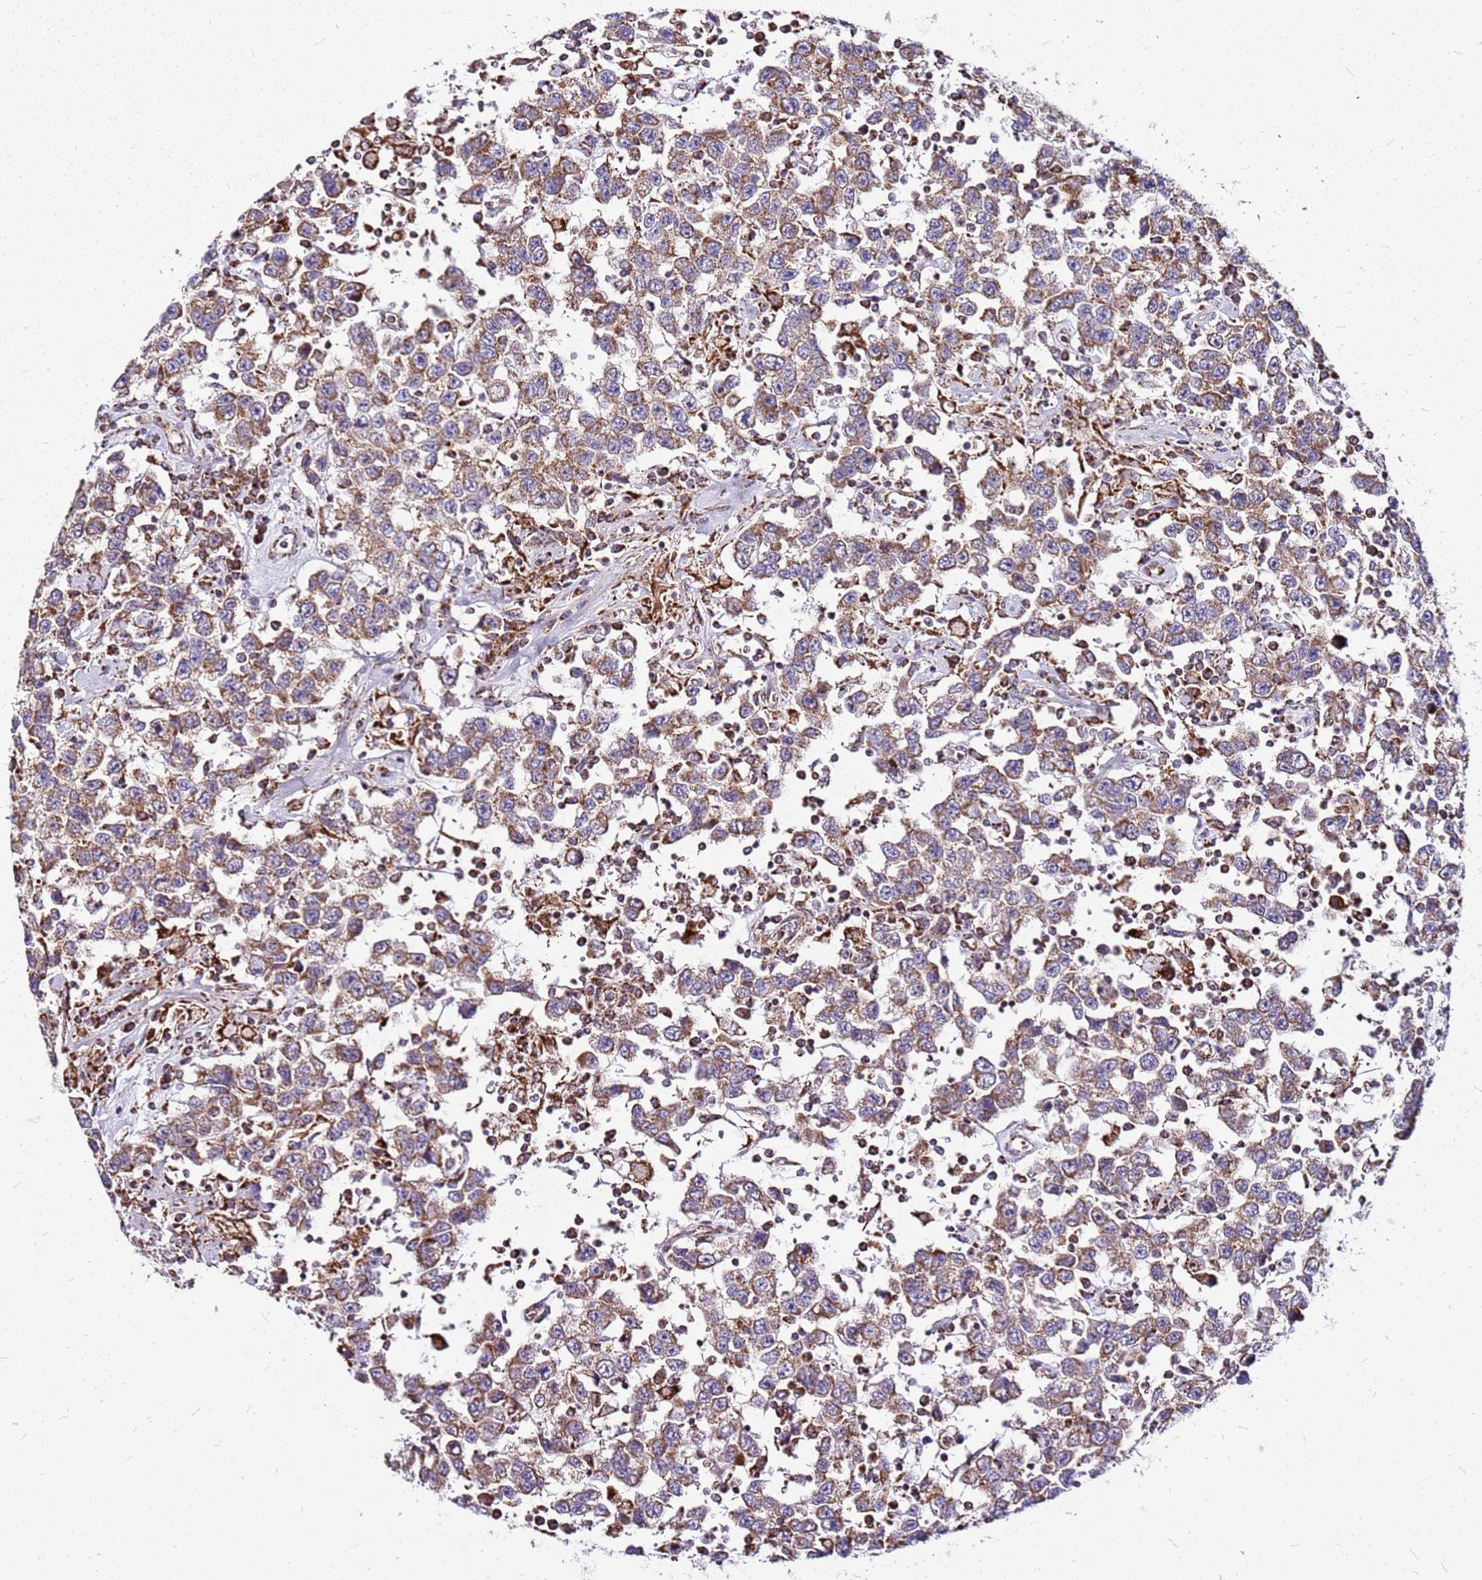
{"staining": {"intensity": "moderate", "quantity": ">75%", "location": "cytoplasmic/membranous"}, "tissue": "testis cancer", "cell_type": "Tumor cells", "image_type": "cancer", "snomed": [{"axis": "morphology", "description": "Seminoma, NOS"}, {"axis": "topography", "description": "Testis"}], "caption": "This micrograph displays immunohistochemistry staining of testis seminoma, with medium moderate cytoplasmic/membranous staining in about >75% of tumor cells.", "gene": "OR51T1", "patient": {"sex": "male", "age": 41}}